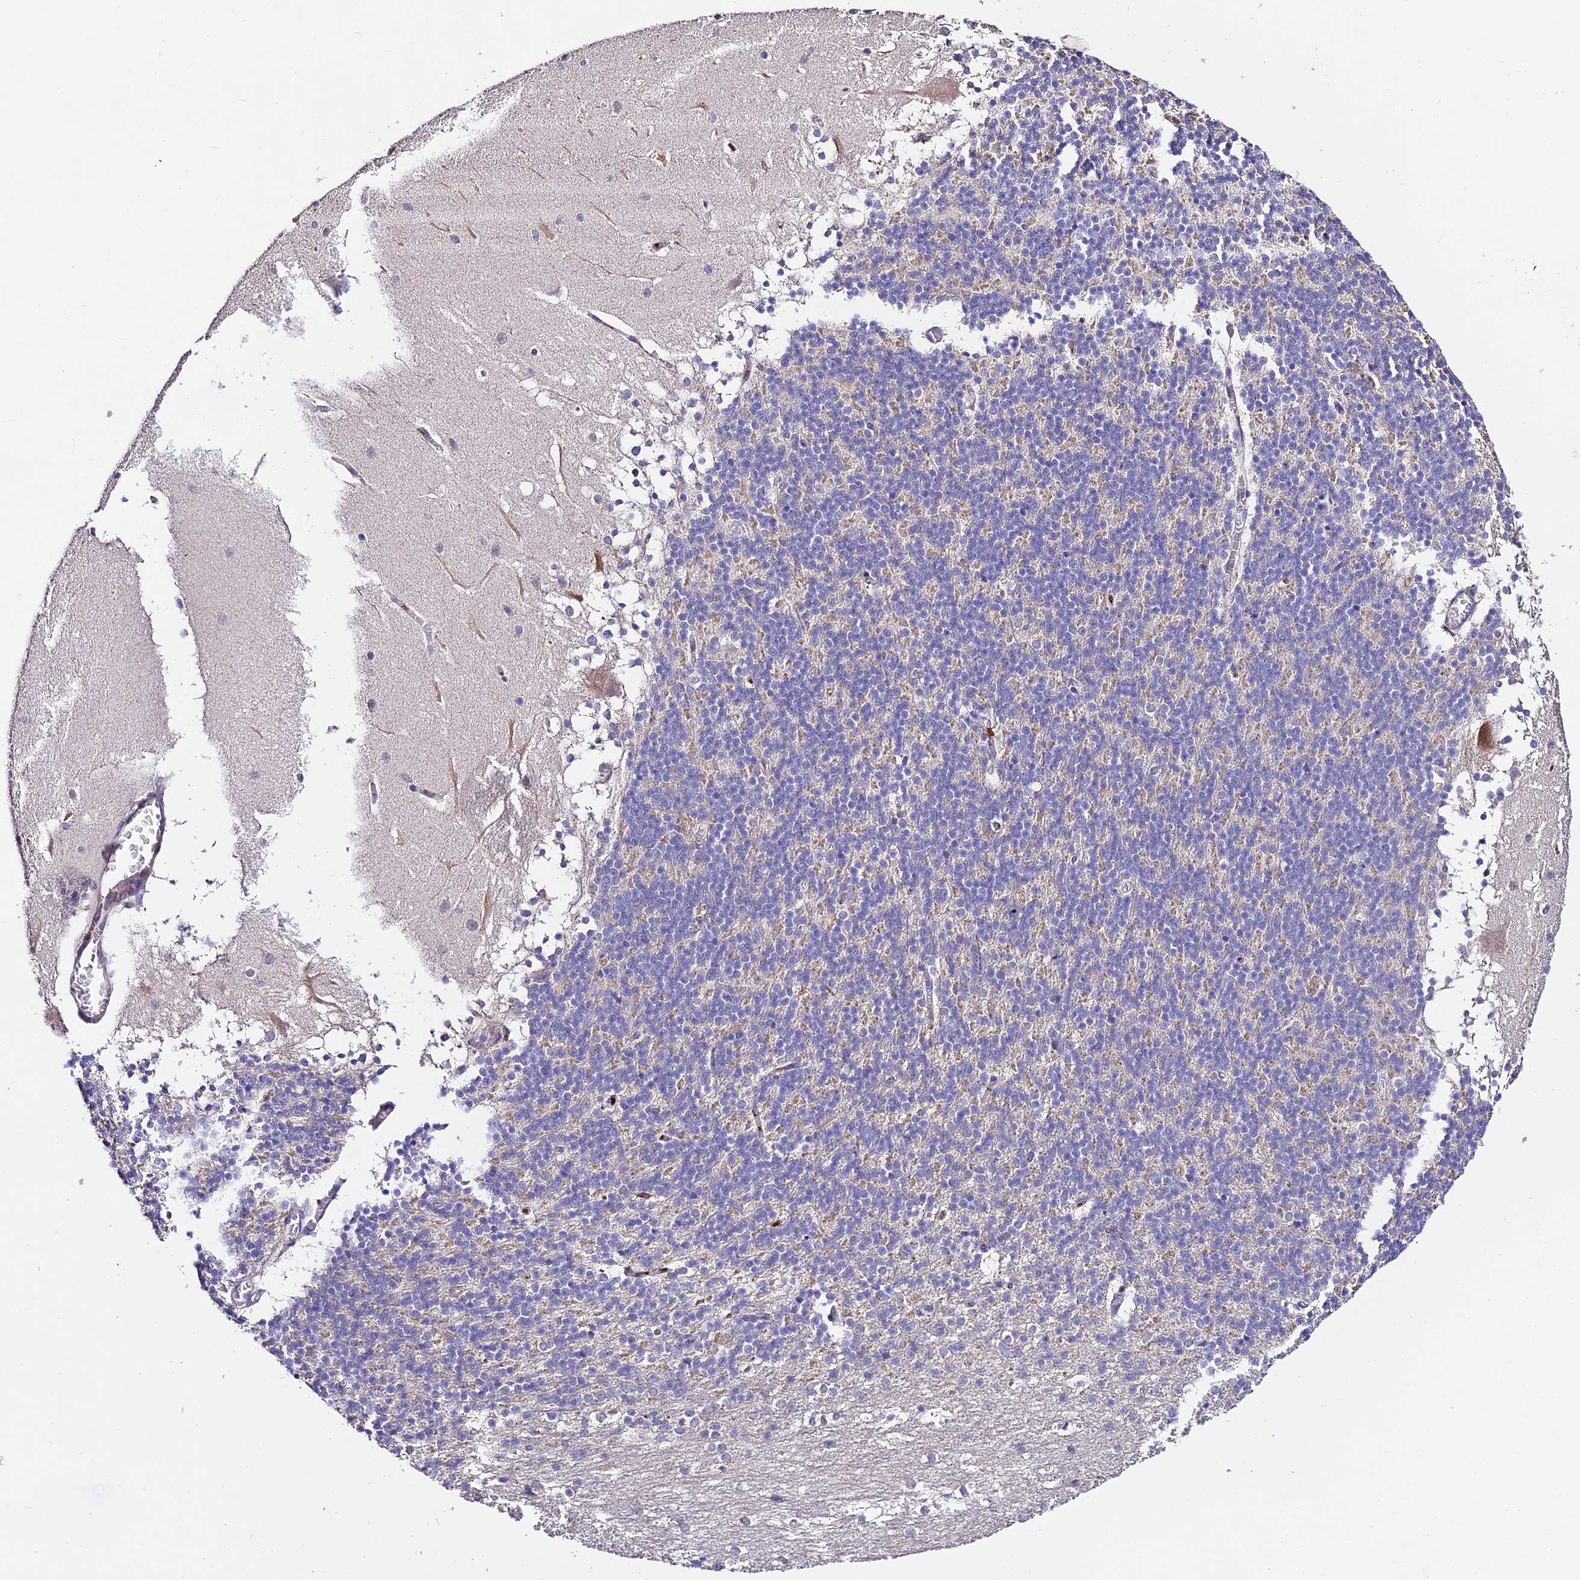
{"staining": {"intensity": "negative", "quantity": "none", "location": "none"}, "tissue": "cerebellum", "cell_type": "Cells in granular layer", "image_type": "normal", "snomed": [{"axis": "morphology", "description": "Normal tissue, NOS"}, {"axis": "topography", "description": "Cerebellum"}], "caption": "Immunohistochemistry histopathology image of normal cerebellum: human cerebellum stained with DAB (3,3'-diaminobenzidine) reveals no significant protein positivity in cells in granular layer.", "gene": "WDR5B", "patient": {"sex": "female", "age": 19}}